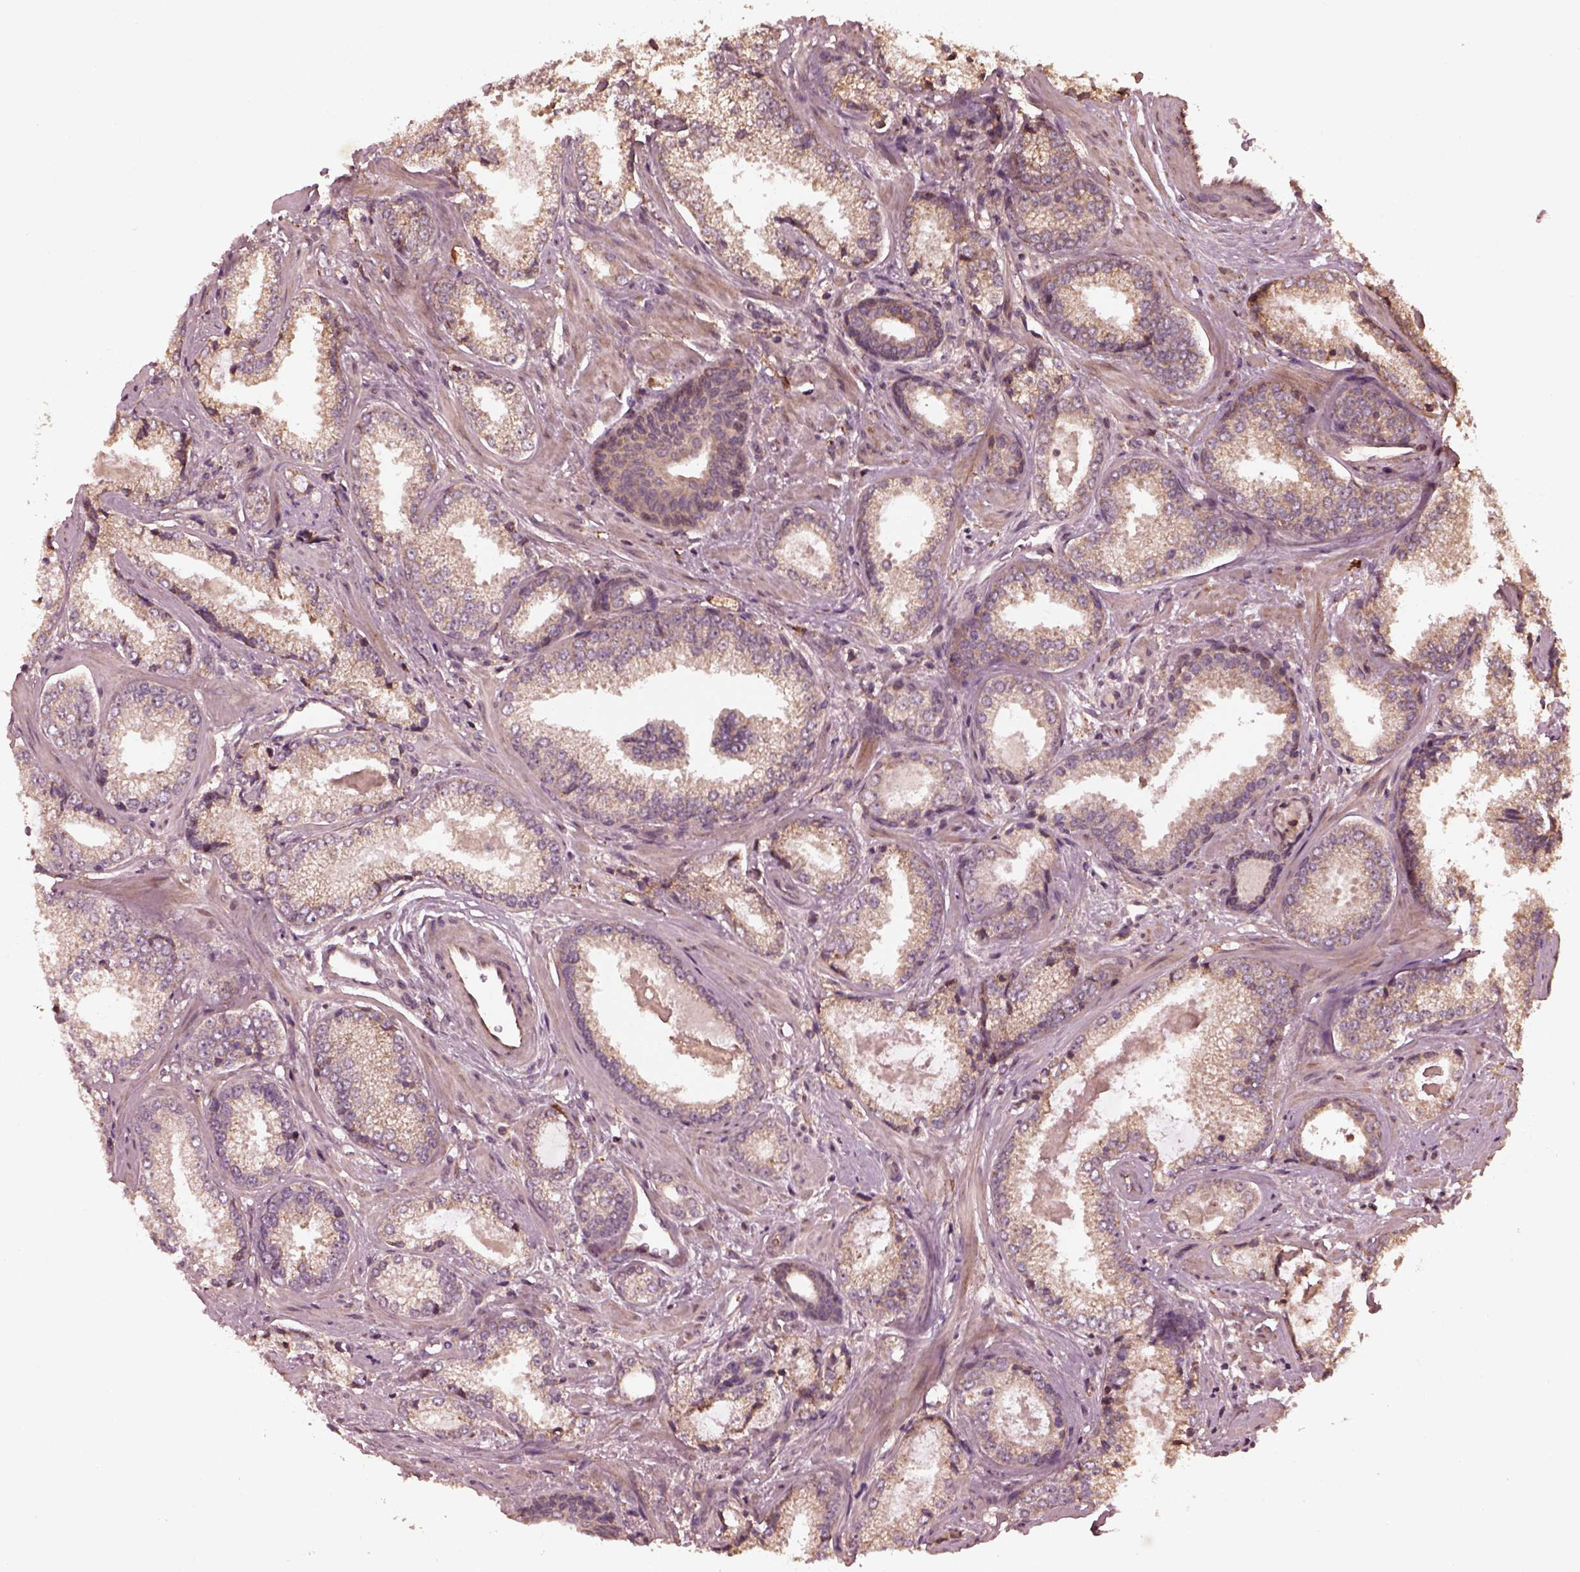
{"staining": {"intensity": "weak", "quantity": ">75%", "location": "cytoplasmic/membranous"}, "tissue": "prostate cancer", "cell_type": "Tumor cells", "image_type": "cancer", "snomed": [{"axis": "morphology", "description": "Adenocarcinoma, Low grade"}, {"axis": "topography", "description": "Prostate"}], "caption": "Weak cytoplasmic/membranous staining for a protein is appreciated in about >75% of tumor cells of prostate cancer (adenocarcinoma (low-grade)) using IHC.", "gene": "ZNF292", "patient": {"sex": "male", "age": 56}}